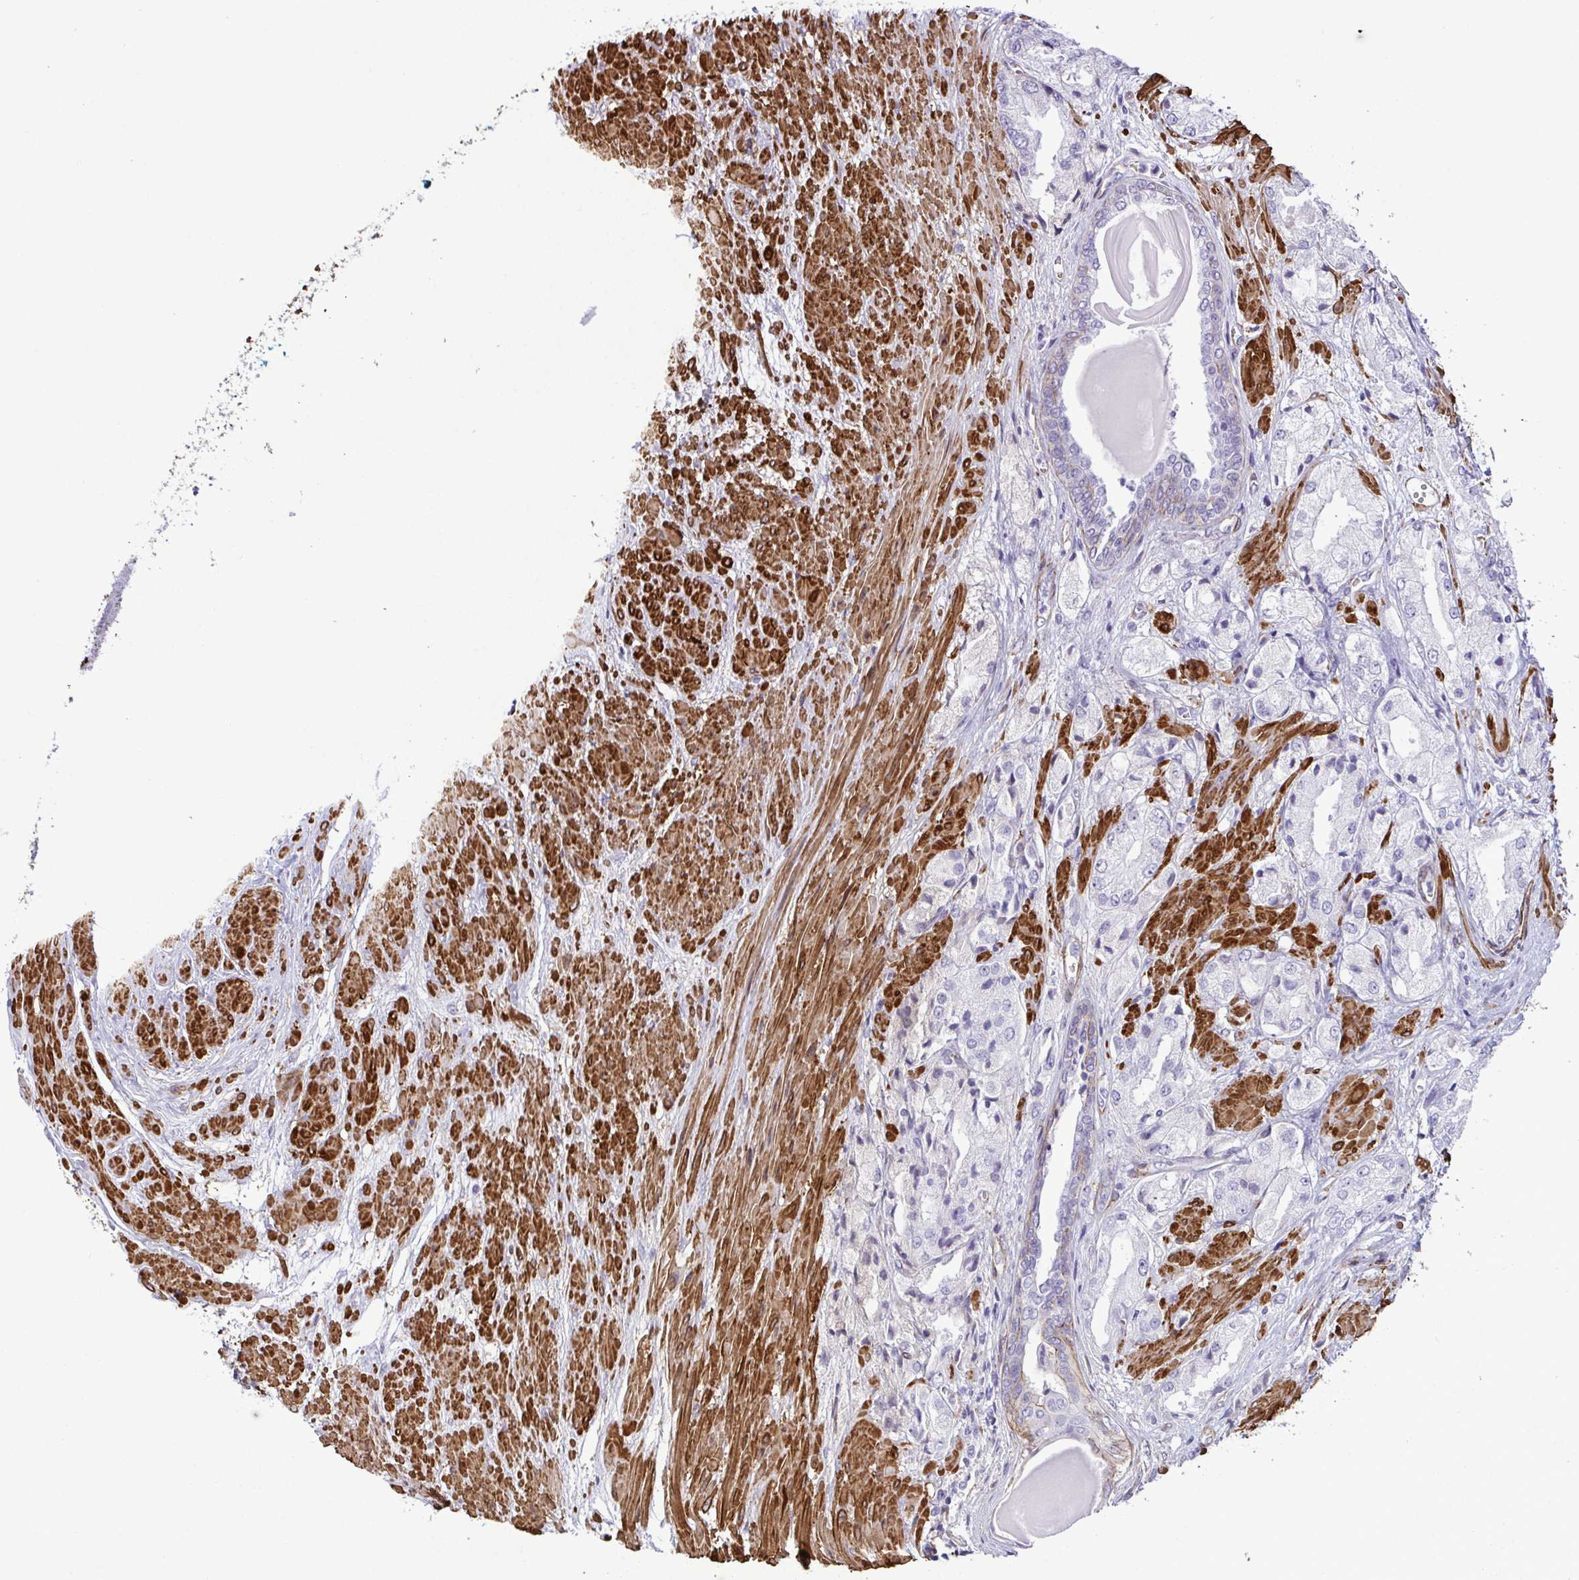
{"staining": {"intensity": "negative", "quantity": "none", "location": "none"}, "tissue": "prostate cancer", "cell_type": "Tumor cells", "image_type": "cancer", "snomed": [{"axis": "morphology", "description": "Adenocarcinoma, High grade"}, {"axis": "topography", "description": "Prostate"}], "caption": "Immunohistochemistry (IHC) histopathology image of neoplastic tissue: prostate high-grade adenocarcinoma stained with DAB reveals no significant protein expression in tumor cells.", "gene": "SYNPO2L", "patient": {"sex": "male", "age": 68}}